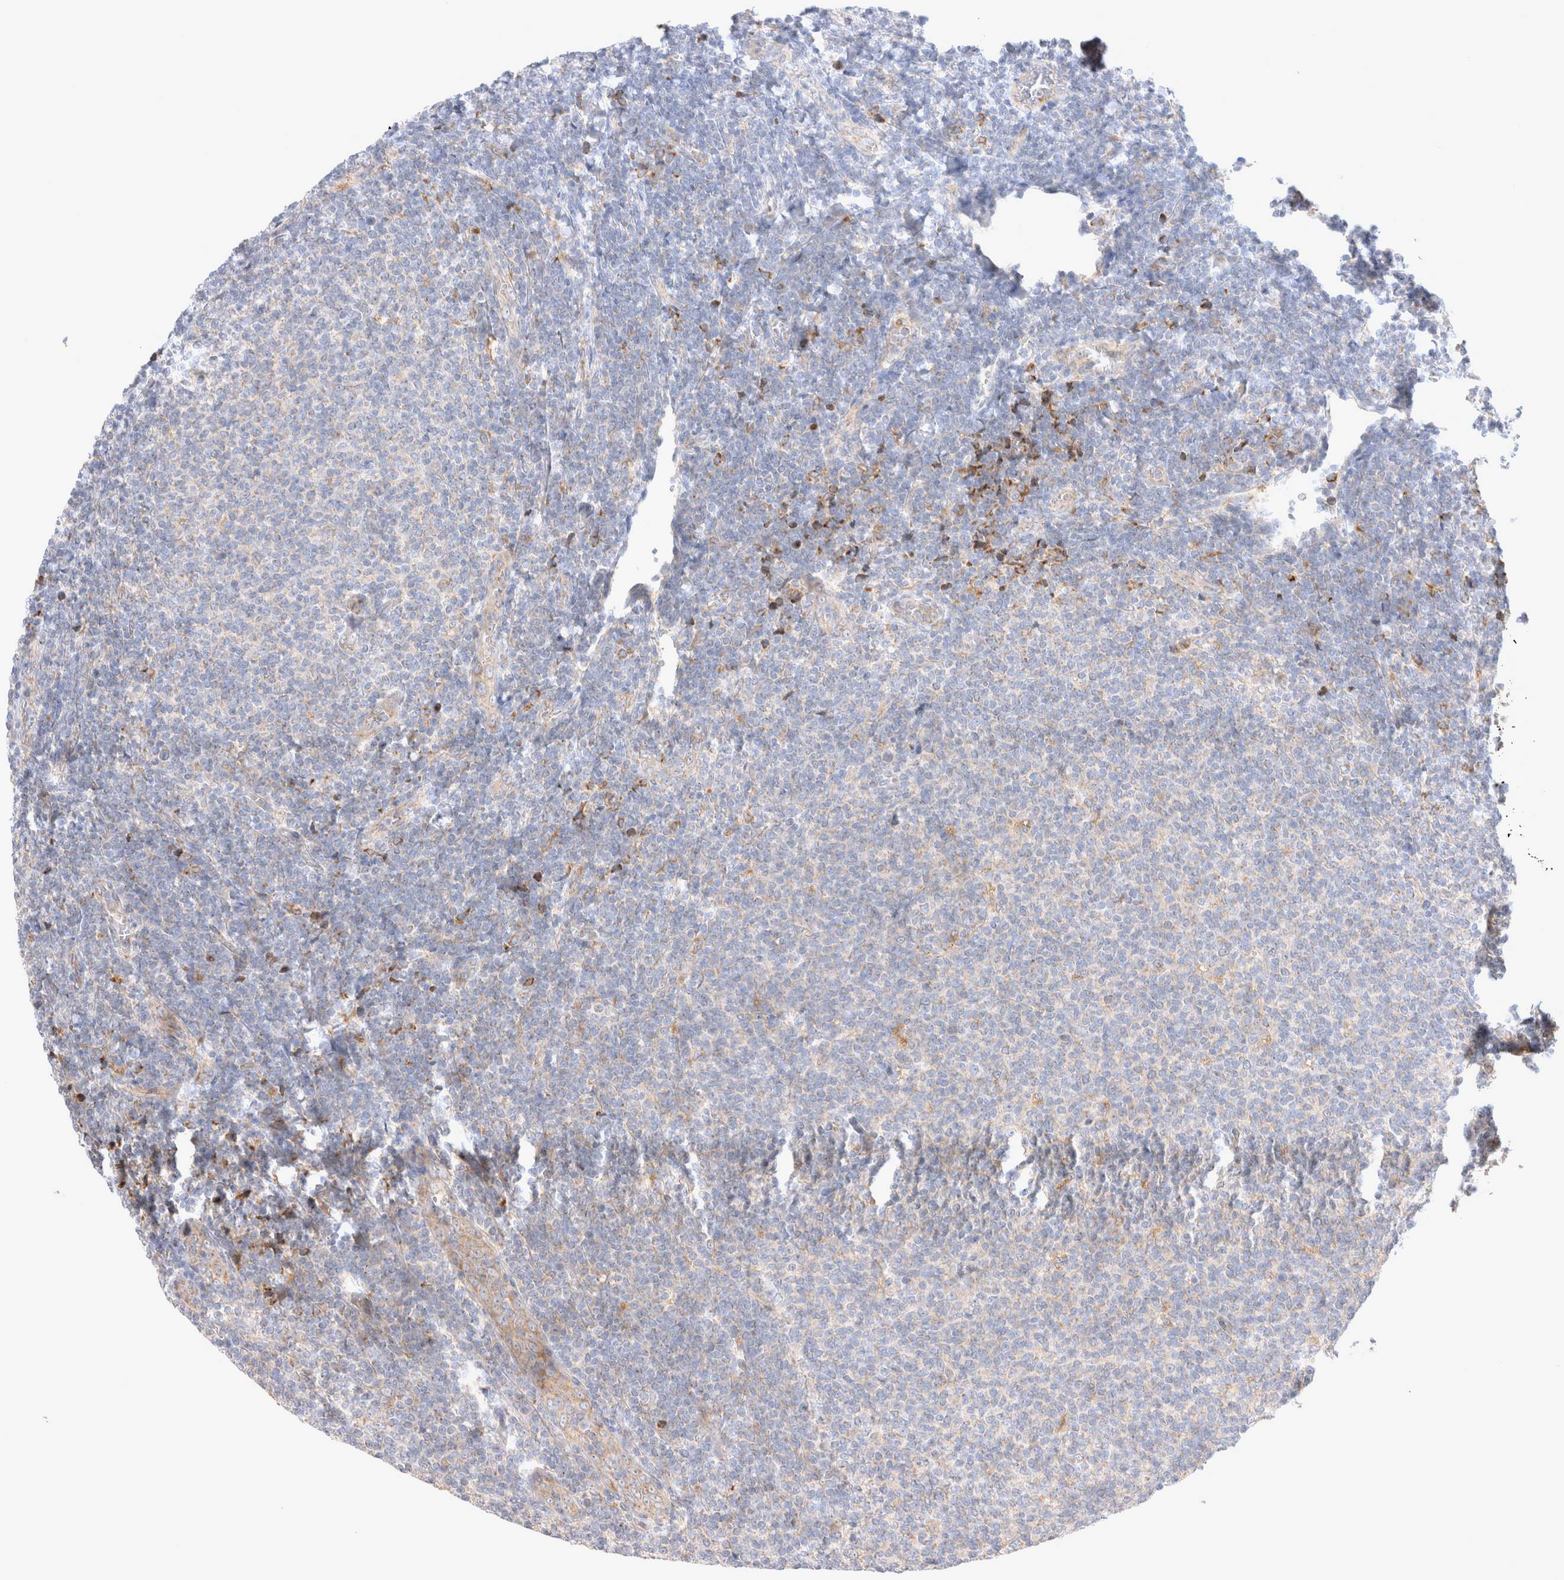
{"staining": {"intensity": "negative", "quantity": "none", "location": "none"}, "tissue": "lymphoma", "cell_type": "Tumor cells", "image_type": "cancer", "snomed": [{"axis": "morphology", "description": "Malignant lymphoma, non-Hodgkin's type, Low grade"}, {"axis": "topography", "description": "Lymph node"}], "caption": "DAB (3,3'-diaminobenzidine) immunohistochemical staining of malignant lymphoma, non-Hodgkin's type (low-grade) exhibits no significant staining in tumor cells.", "gene": "NPC1", "patient": {"sex": "male", "age": 66}}